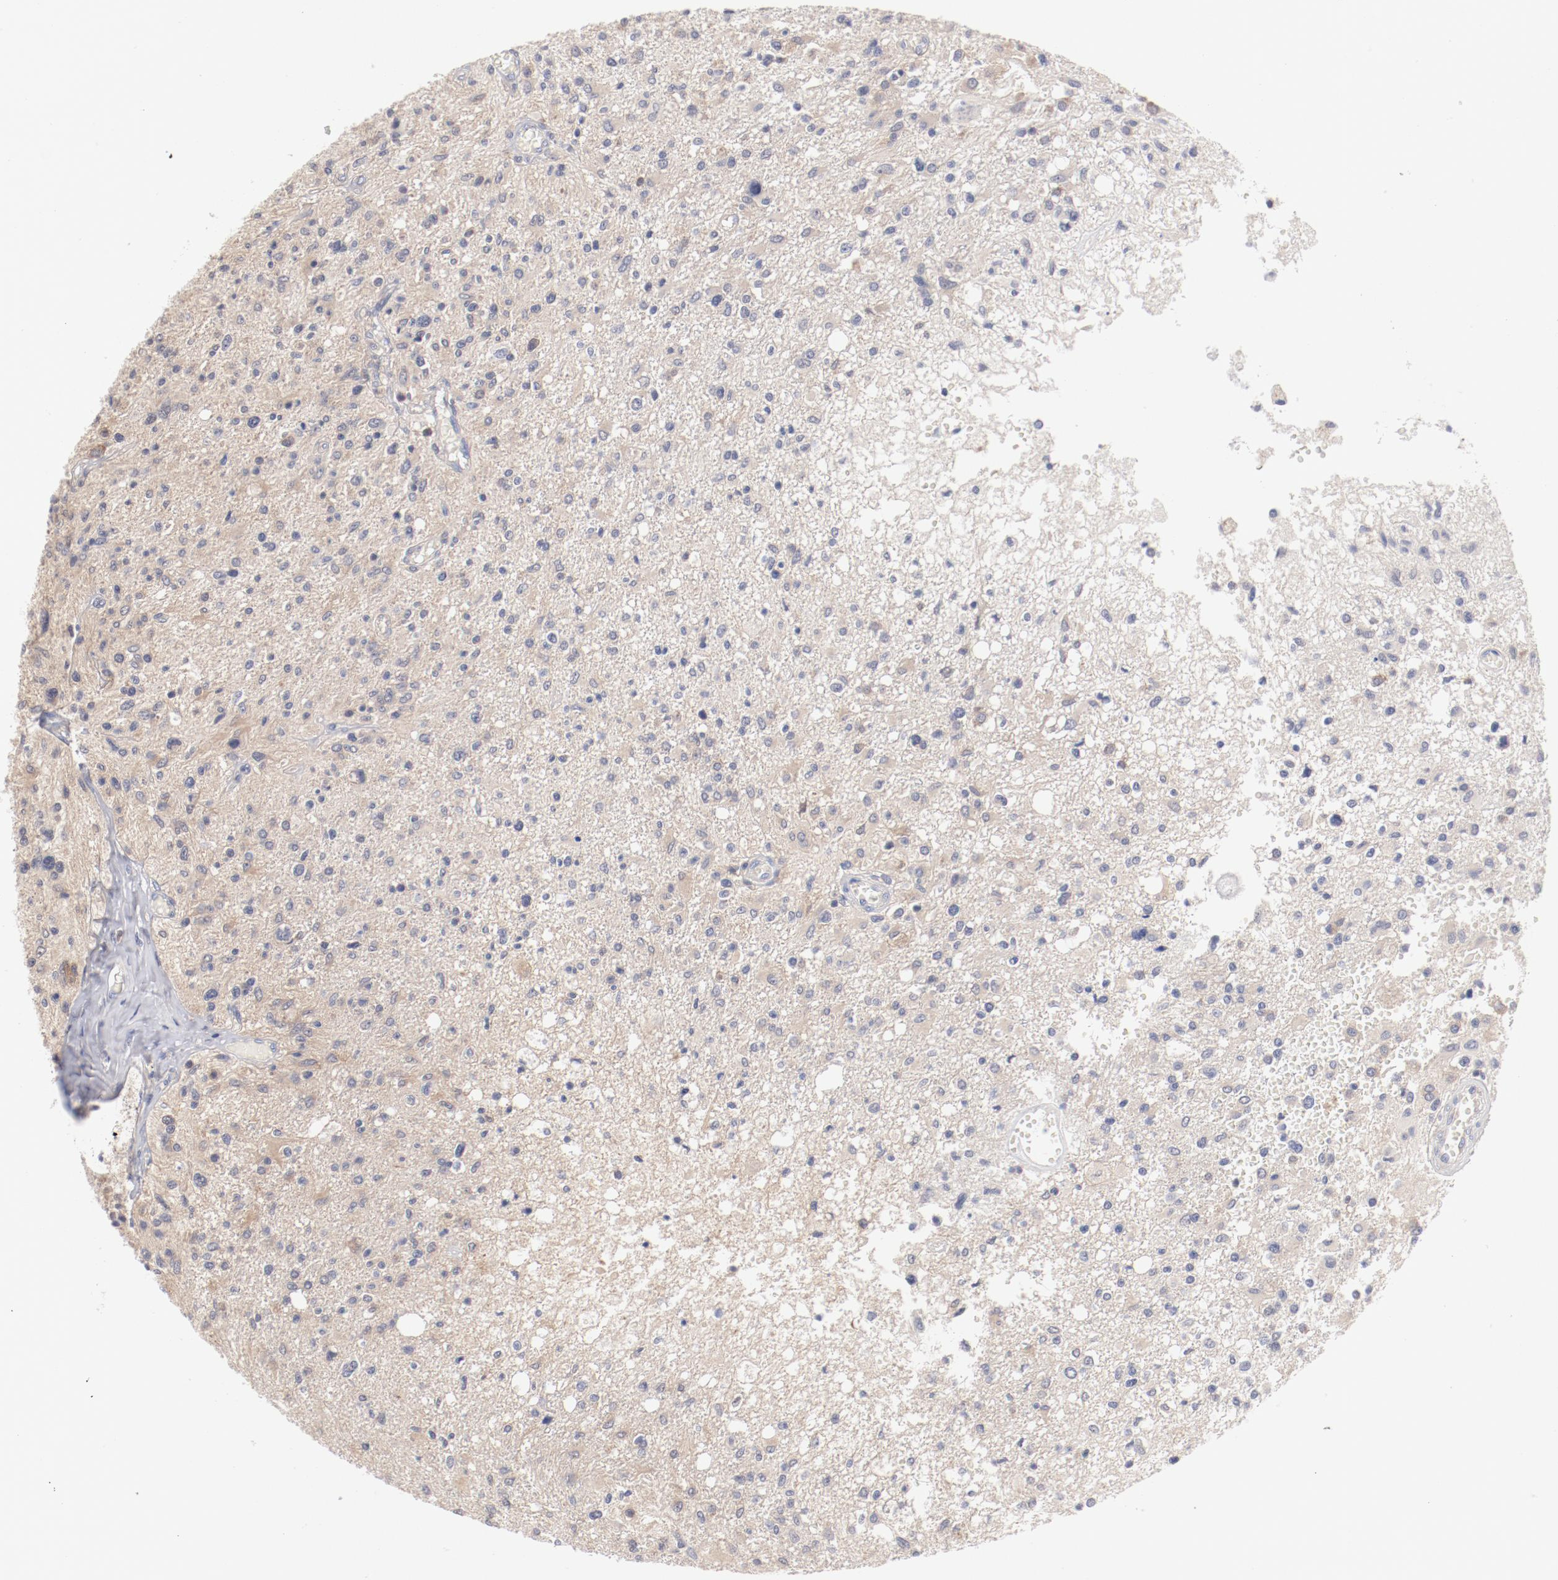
{"staining": {"intensity": "negative", "quantity": "none", "location": "none"}, "tissue": "glioma", "cell_type": "Tumor cells", "image_type": "cancer", "snomed": [{"axis": "morphology", "description": "Glioma, malignant, High grade"}, {"axis": "topography", "description": "Cerebral cortex"}], "caption": "Immunohistochemical staining of human glioma displays no significant expression in tumor cells.", "gene": "SETD3", "patient": {"sex": "male", "age": 76}}